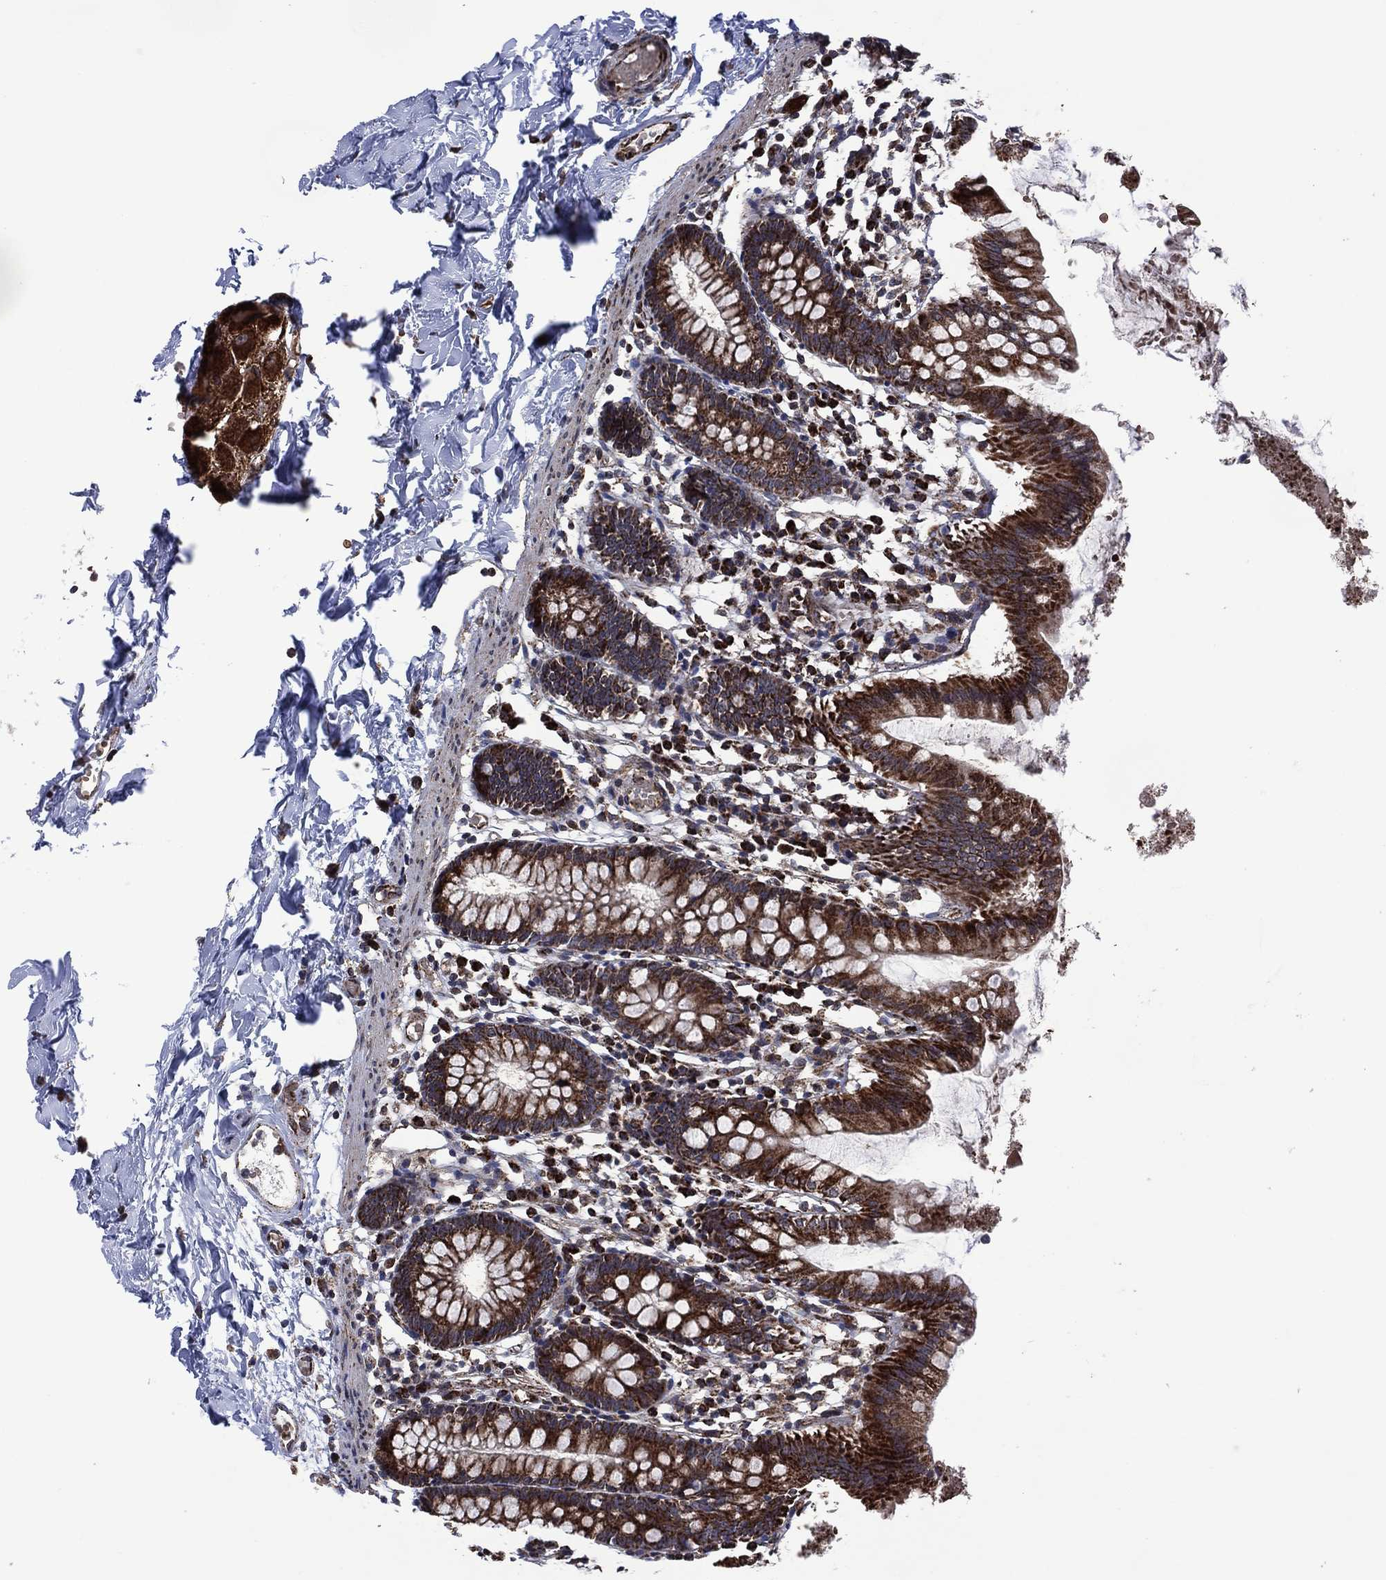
{"staining": {"intensity": "strong", "quantity": "25%-75%", "location": "cytoplasmic/membranous"}, "tissue": "small intestine", "cell_type": "Glandular cells", "image_type": "normal", "snomed": [{"axis": "morphology", "description": "Normal tissue, NOS"}, {"axis": "topography", "description": "Small intestine"}], "caption": "Immunohistochemistry (IHC) of unremarkable human small intestine displays high levels of strong cytoplasmic/membranous staining in approximately 25%-75% of glandular cells.", "gene": "HTD2", "patient": {"sex": "female", "age": 90}}